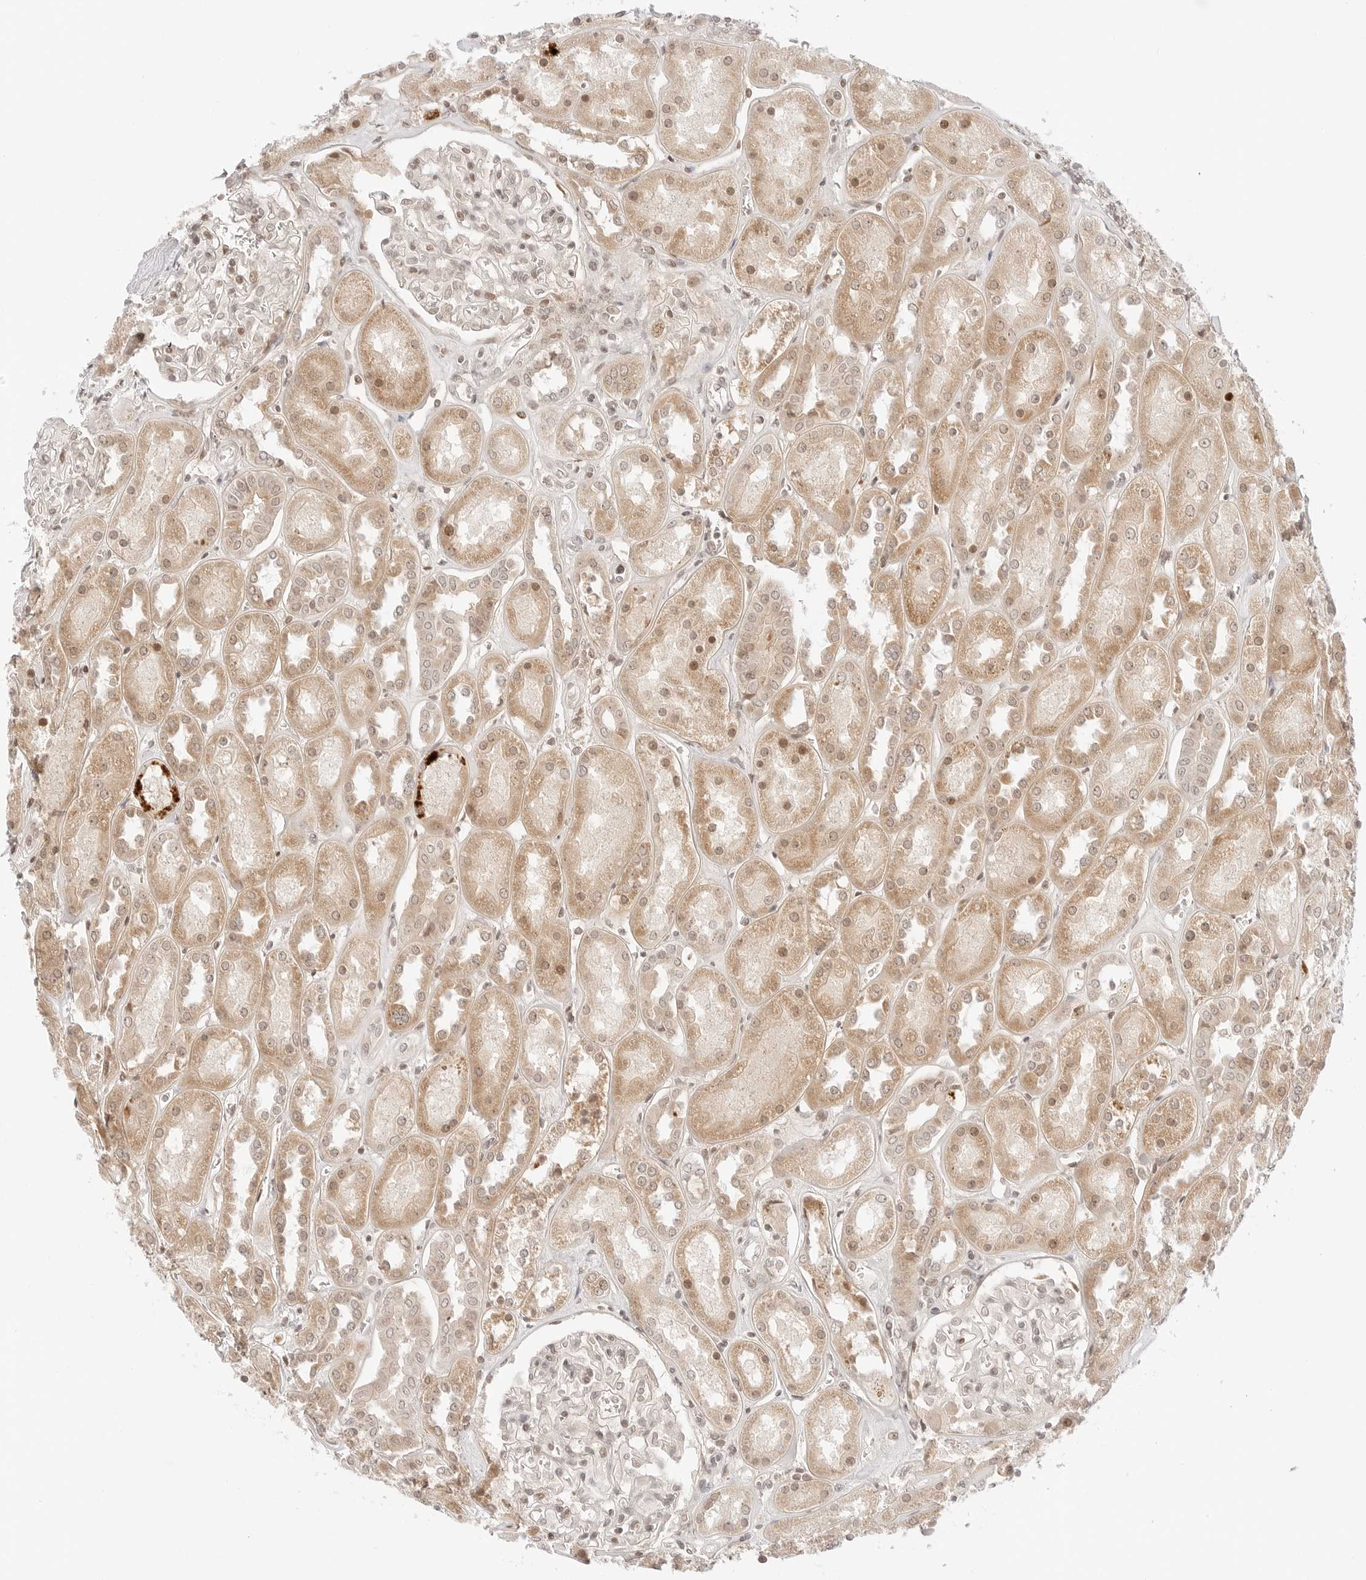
{"staining": {"intensity": "moderate", "quantity": "25%-75%", "location": "nuclear"}, "tissue": "kidney", "cell_type": "Cells in glomeruli", "image_type": "normal", "snomed": [{"axis": "morphology", "description": "Normal tissue, NOS"}, {"axis": "topography", "description": "Kidney"}], "caption": "Cells in glomeruli exhibit medium levels of moderate nuclear positivity in approximately 25%-75% of cells in unremarkable human kidney.", "gene": "RPS6KL1", "patient": {"sex": "male", "age": 70}}